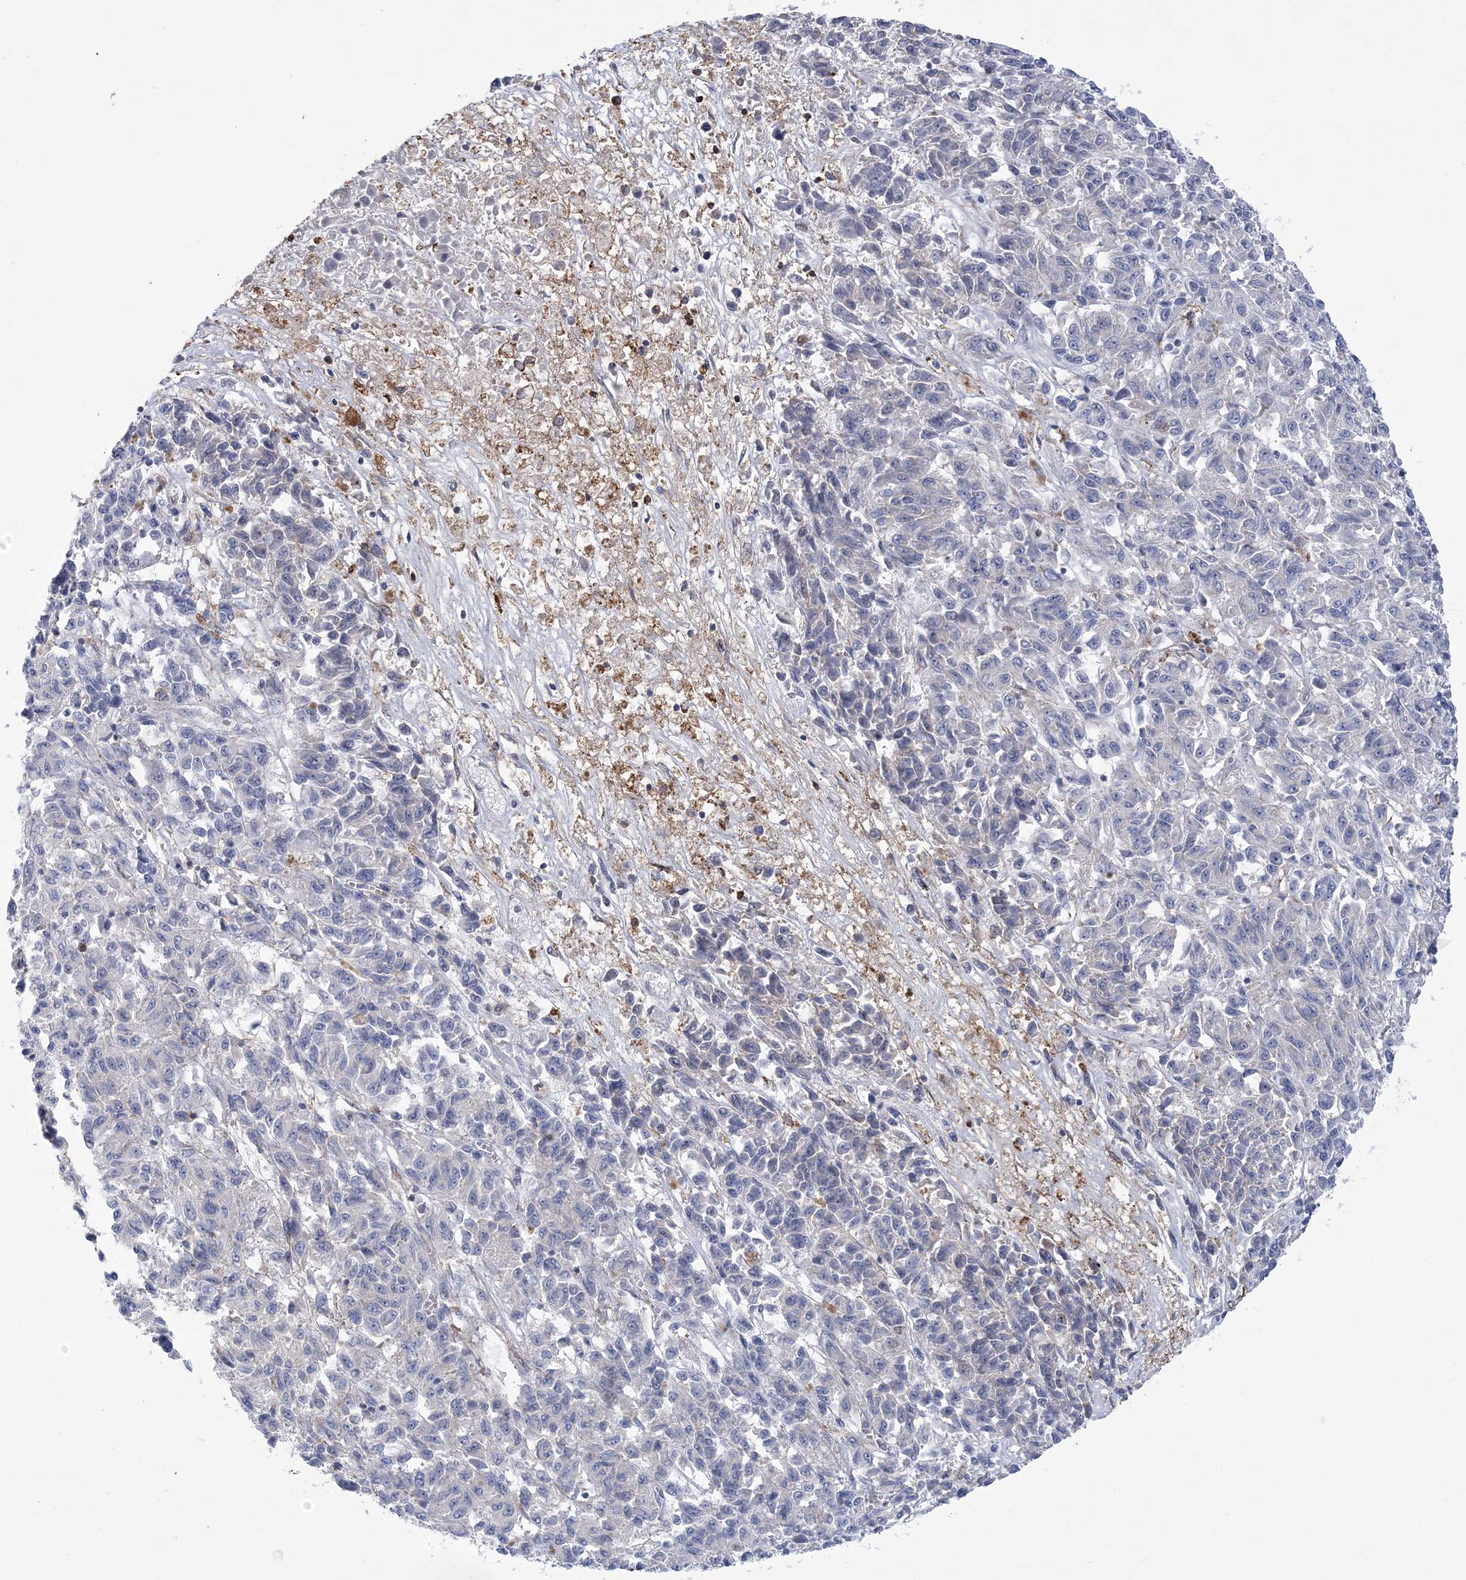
{"staining": {"intensity": "negative", "quantity": "none", "location": "none"}, "tissue": "melanoma", "cell_type": "Tumor cells", "image_type": "cancer", "snomed": [{"axis": "morphology", "description": "Malignant melanoma, Metastatic site"}, {"axis": "topography", "description": "Lung"}], "caption": "Tumor cells show no significant positivity in malignant melanoma (metastatic site).", "gene": "ARSJ", "patient": {"sex": "male", "age": 64}}